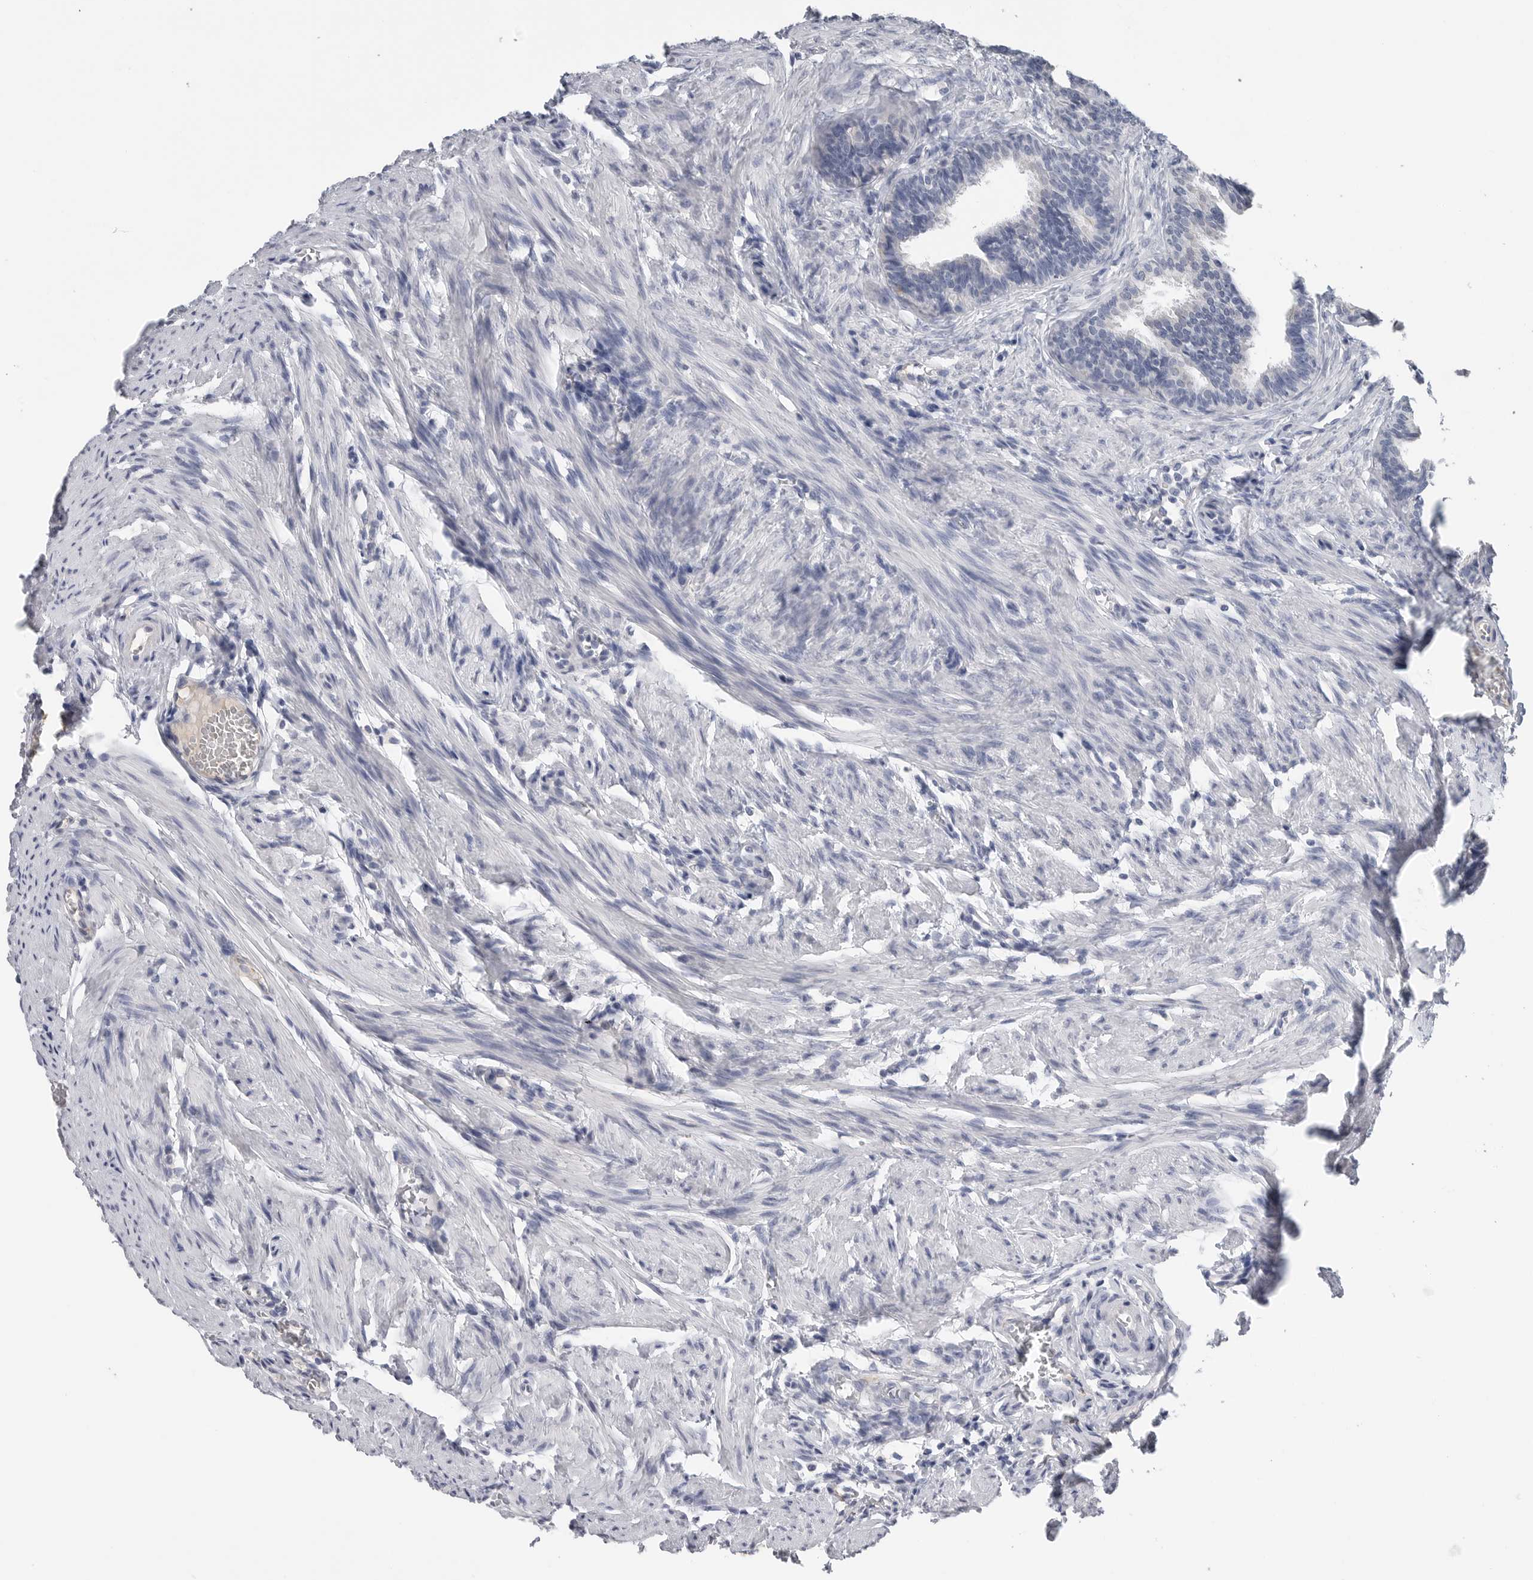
{"staining": {"intensity": "negative", "quantity": "none", "location": "none"}, "tissue": "fallopian tube", "cell_type": "Glandular cells", "image_type": "normal", "snomed": [{"axis": "morphology", "description": "Normal tissue, NOS"}, {"axis": "topography", "description": "Fallopian tube"}, {"axis": "topography", "description": "Ovary"}], "caption": "Micrograph shows no significant protein staining in glandular cells of benign fallopian tube. Nuclei are stained in blue.", "gene": "FABP6", "patient": {"sex": "female", "age": 23}}